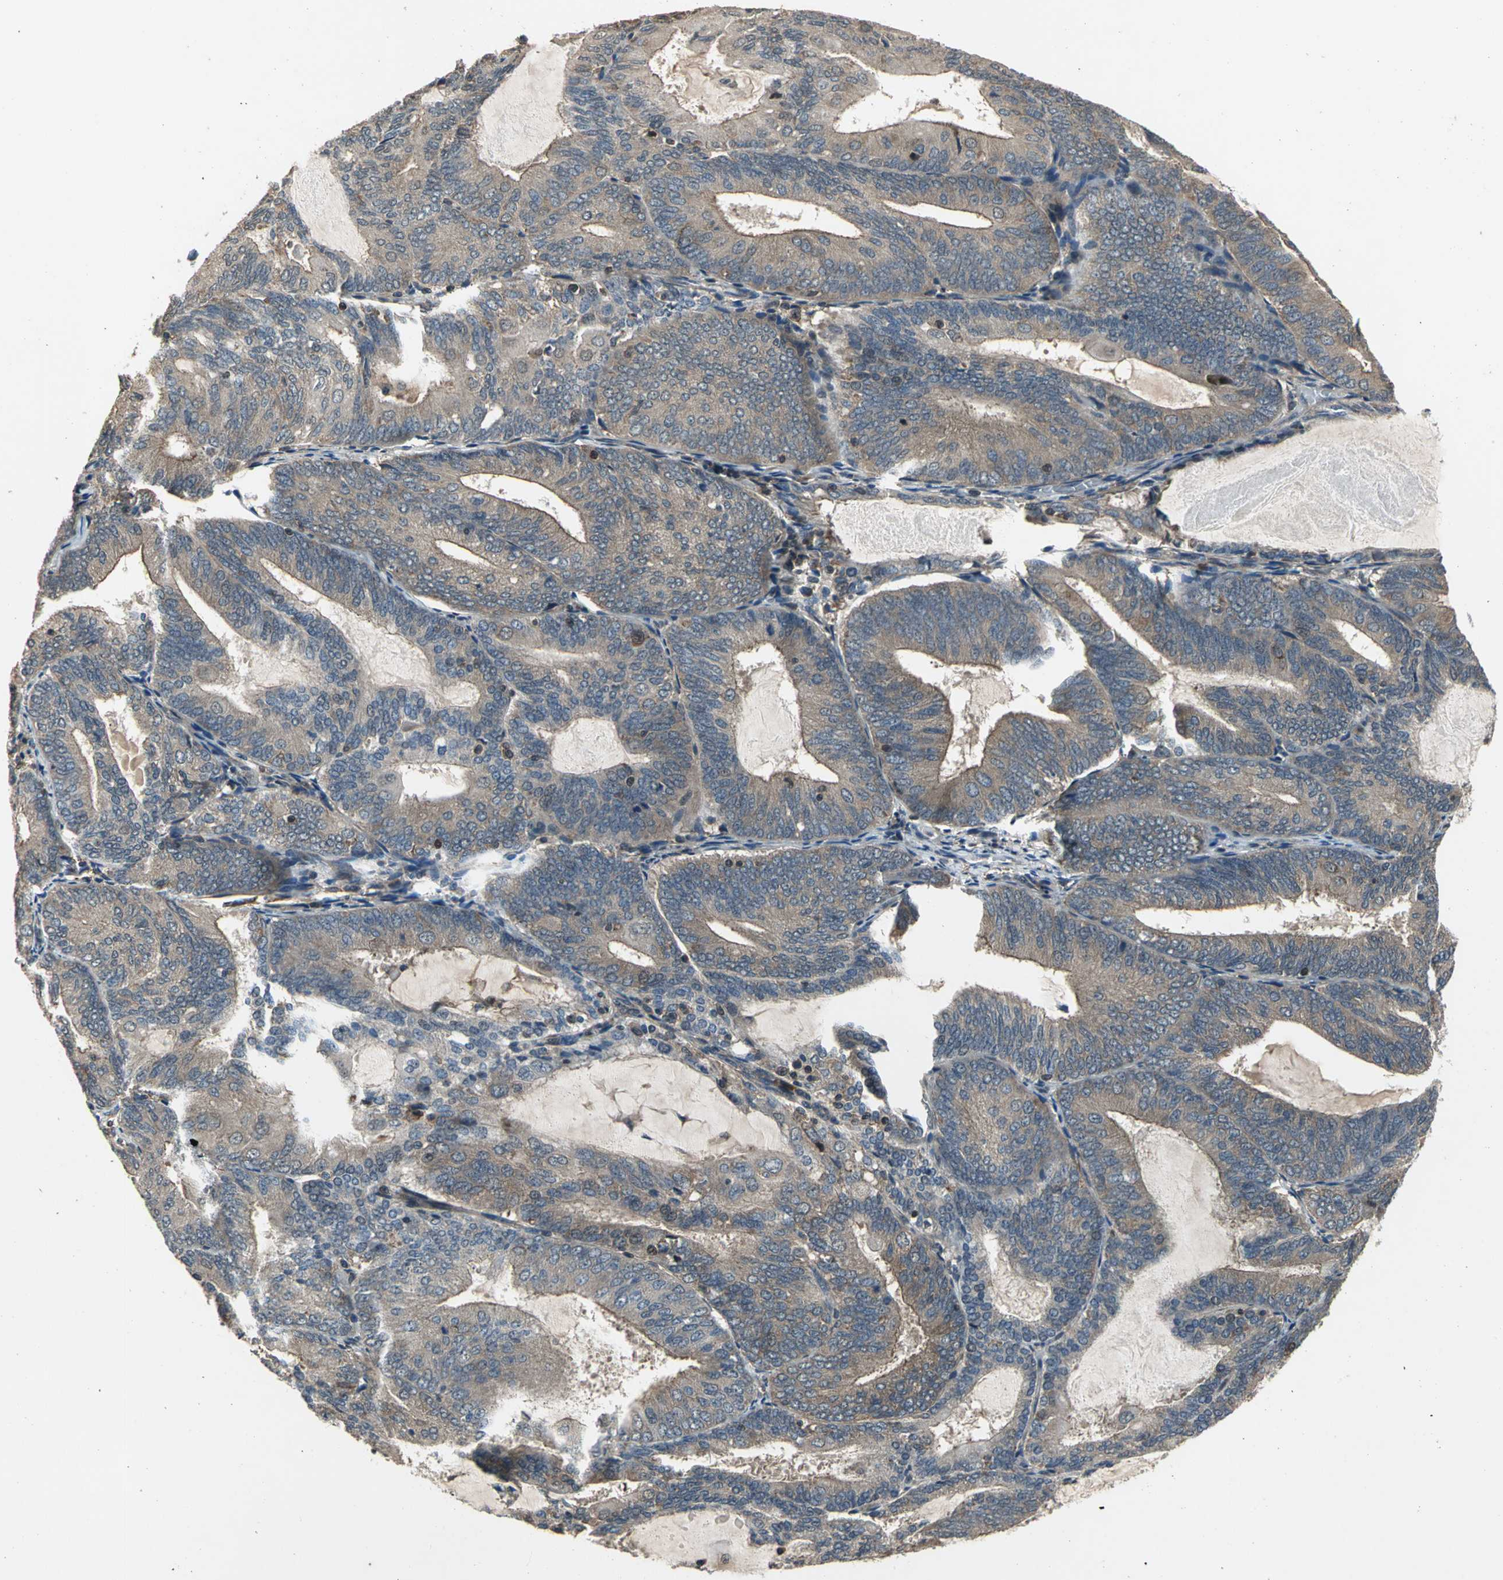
{"staining": {"intensity": "moderate", "quantity": ">75%", "location": "cytoplasmic/membranous"}, "tissue": "endometrial cancer", "cell_type": "Tumor cells", "image_type": "cancer", "snomed": [{"axis": "morphology", "description": "Adenocarcinoma, NOS"}, {"axis": "topography", "description": "Endometrium"}], "caption": "Endometrial cancer tissue demonstrates moderate cytoplasmic/membranous staining in about >75% of tumor cells", "gene": "EIF2B2", "patient": {"sex": "female", "age": 81}}